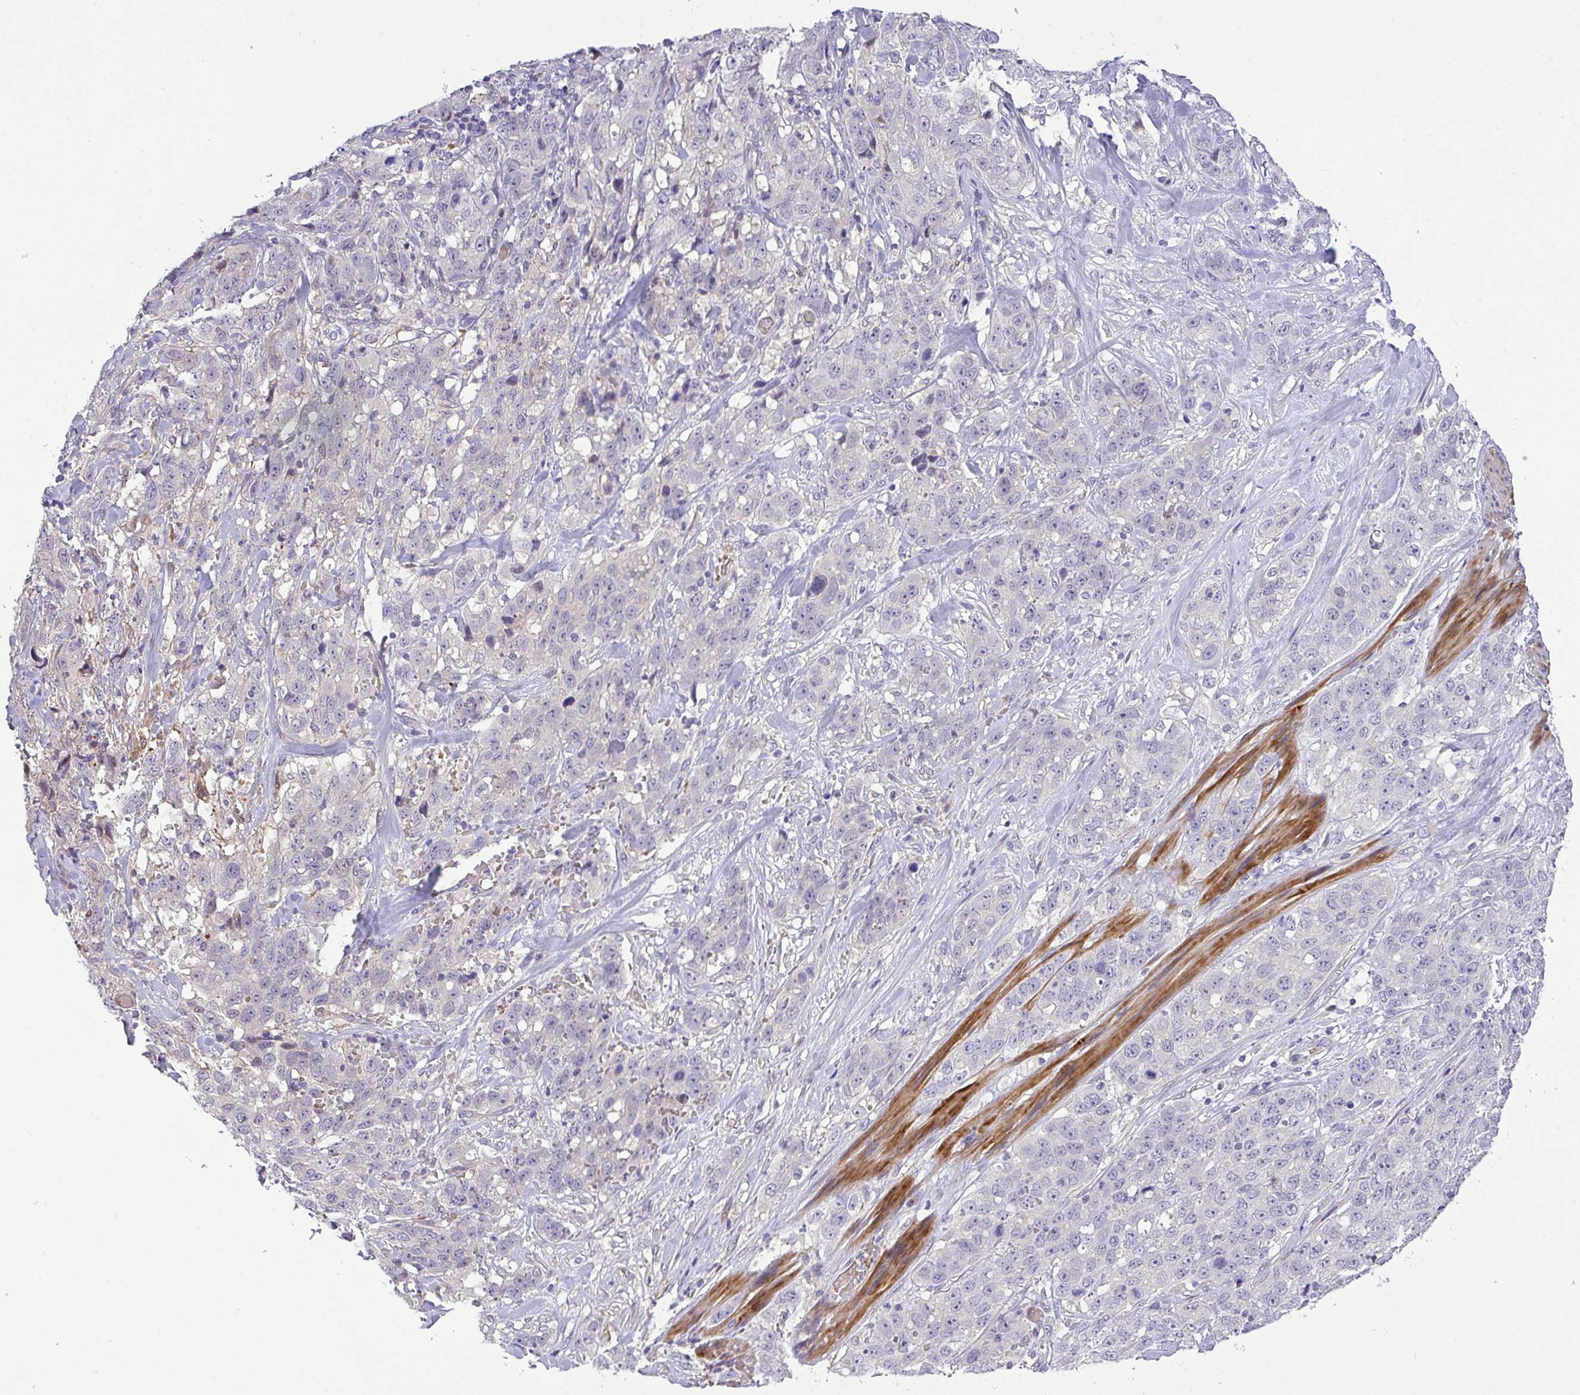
{"staining": {"intensity": "negative", "quantity": "none", "location": "none"}, "tissue": "stomach cancer", "cell_type": "Tumor cells", "image_type": "cancer", "snomed": [{"axis": "morphology", "description": "Adenocarcinoma, NOS"}, {"axis": "topography", "description": "Stomach"}], "caption": "Tumor cells are negative for brown protein staining in stomach adenocarcinoma.", "gene": "MOCS1", "patient": {"sex": "male", "age": 48}}